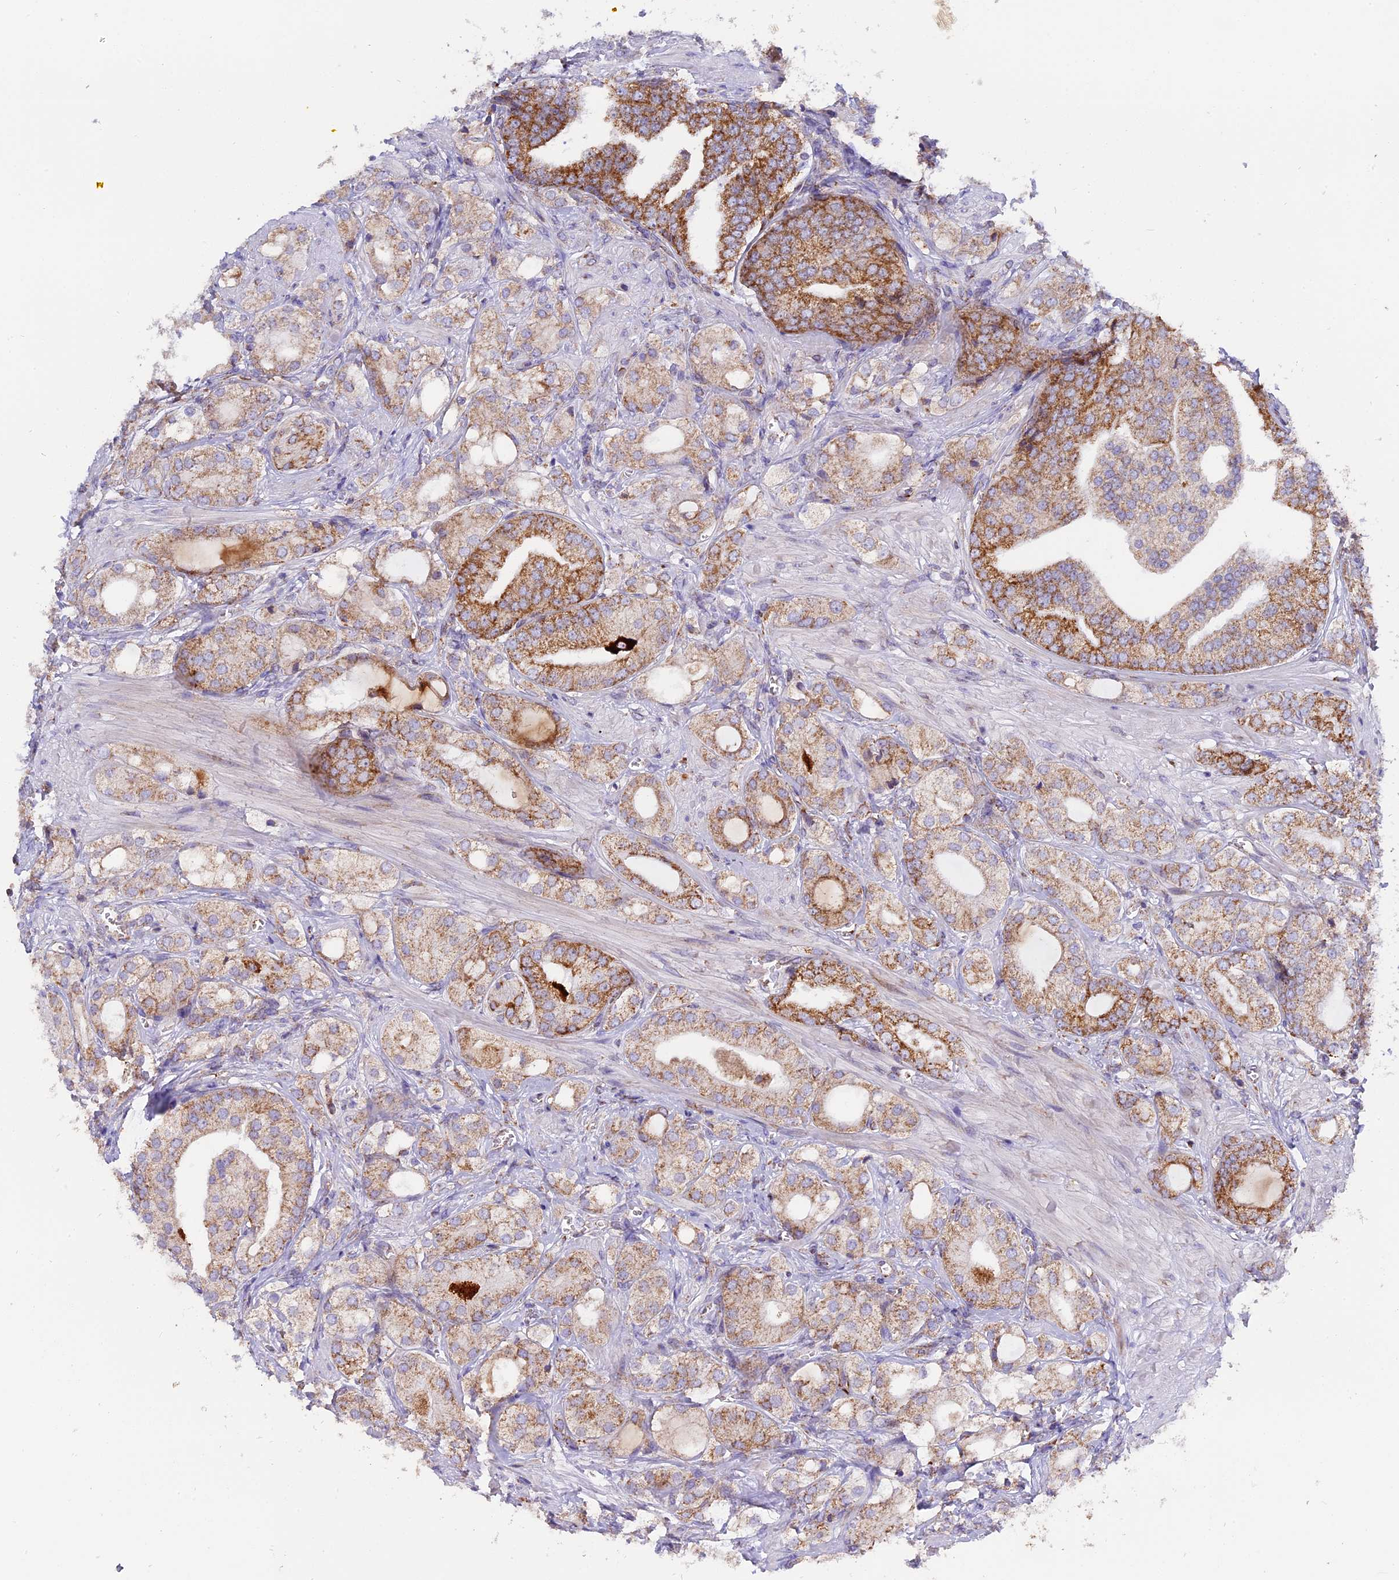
{"staining": {"intensity": "moderate", "quantity": "25%-75%", "location": "cytoplasmic/membranous"}, "tissue": "prostate cancer", "cell_type": "Tumor cells", "image_type": "cancer", "snomed": [{"axis": "morphology", "description": "Adenocarcinoma, High grade"}, {"axis": "topography", "description": "Prostate"}], "caption": "A brown stain shows moderate cytoplasmic/membranous positivity of a protein in human high-grade adenocarcinoma (prostate) tumor cells.", "gene": "MRPS34", "patient": {"sex": "male", "age": 50}}